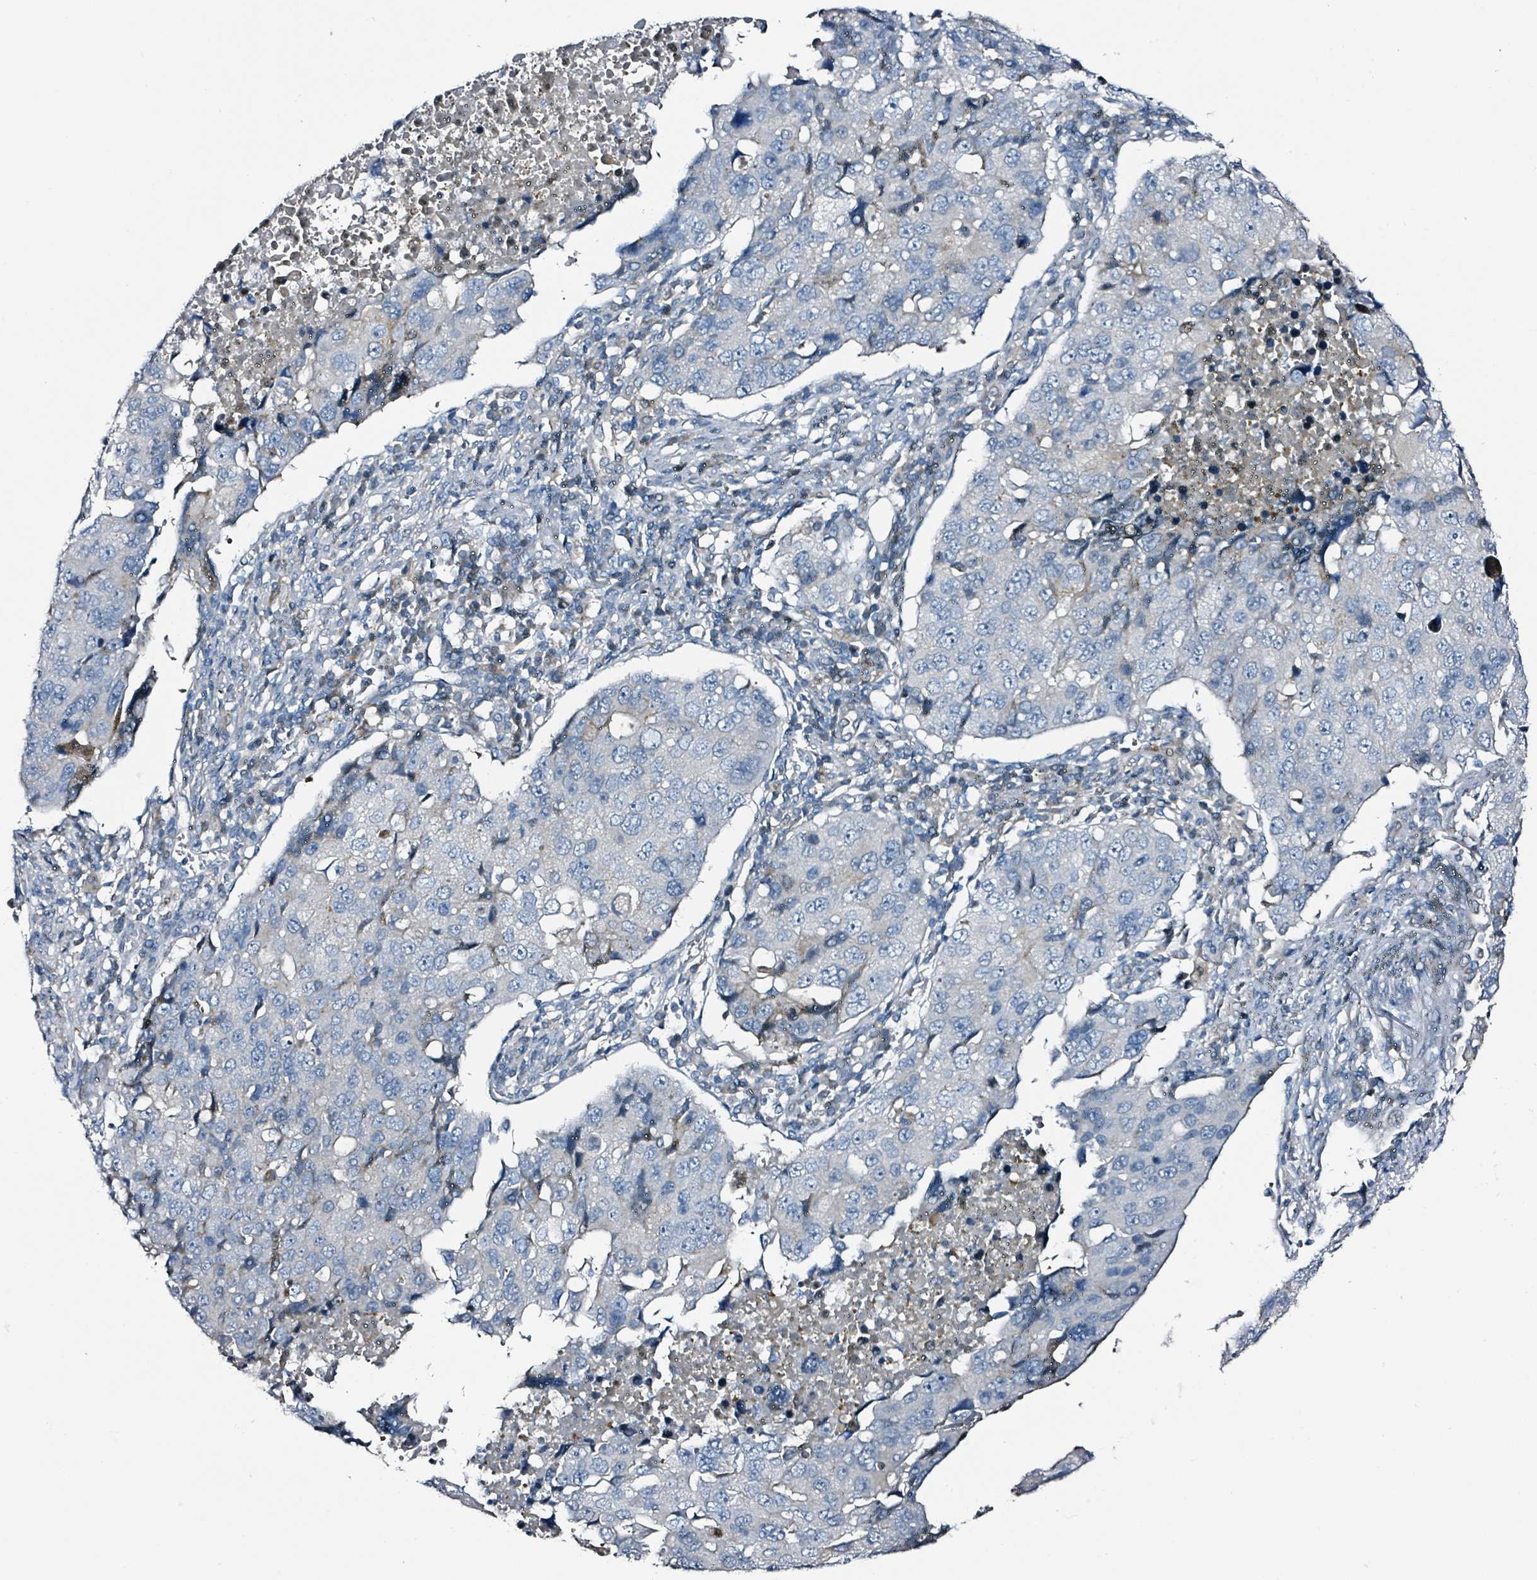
{"staining": {"intensity": "negative", "quantity": "none", "location": "none"}, "tissue": "lung cancer", "cell_type": "Tumor cells", "image_type": "cancer", "snomed": [{"axis": "morphology", "description": "Squamous cell carcinoma, NOS"}, {"axis": "topography", "description": "Lung"}], "caption": "High power microscopy photomicrograph of an immunohistochemistry image of lung cancer (squamous cell carcinoma), revealing no significant staining in tumor cells.", "gene": "B3GAT3", "patient": {"sex": "female", "age": 66}}